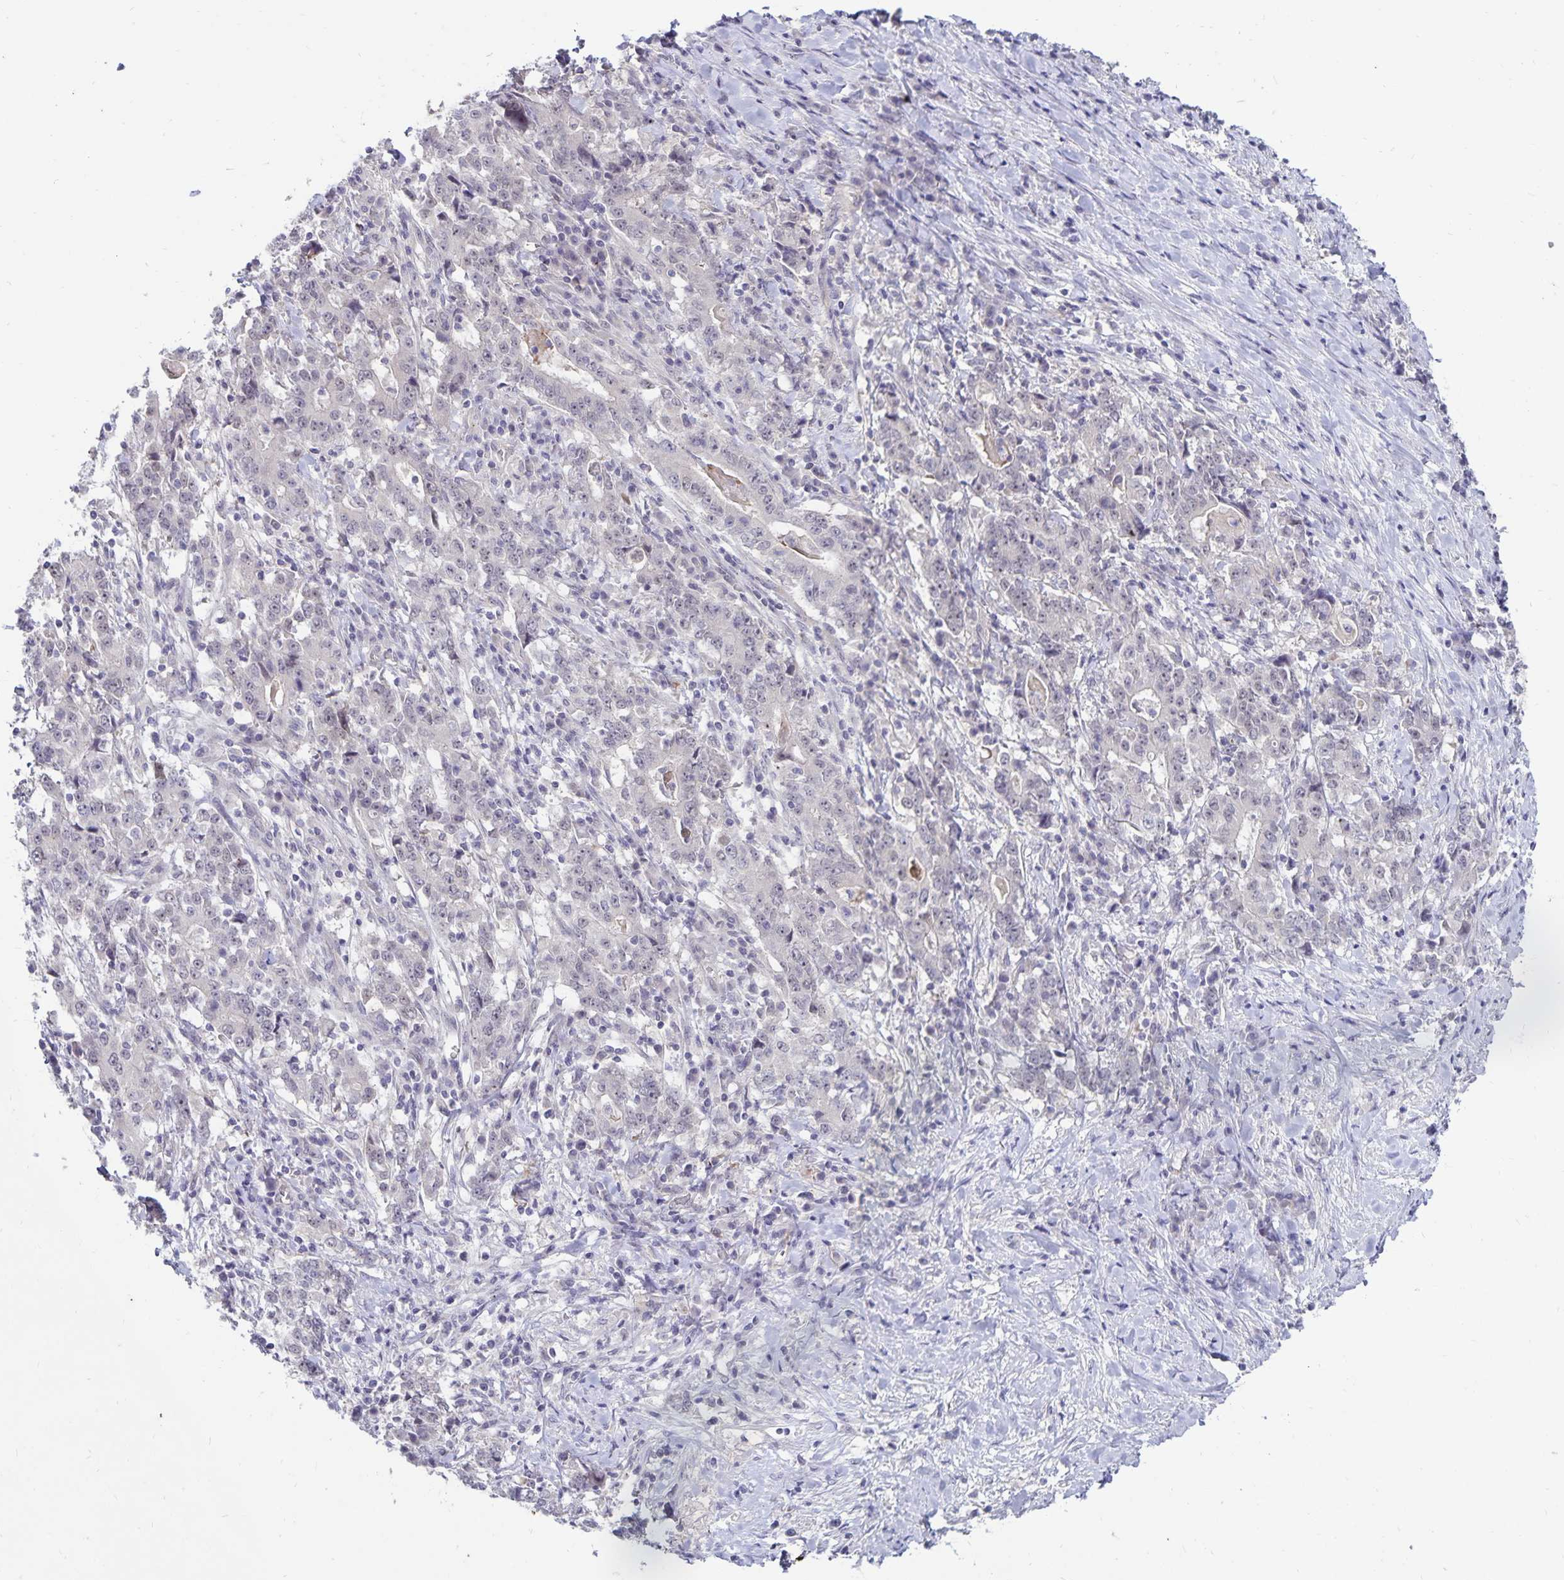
{"staining": {"intensity": "negative", "quantity": "none", "location": "none"}, "tissue": "stomach cancer", "cell_type": "Tumor cells", "image_type": "cancer", "snomed": [{"axis": "morphology", "description": "Normal tissue, NOS"}, {"axis": "morphology", "description": "Adenocarcinoma, NOS"}, {"axis": "topography", "description": "Stomach, upper"}, {"axis": "topography", "description": "Stomach"}], "caption": "Immunohistochemistry (IHC) image of neoplastic tissue: human stomach cancer stained with DAB shows no significant protein expression in tumor cells.", "gene": "CDKN2B", "patient": {"sex": "male", "age": 59}}